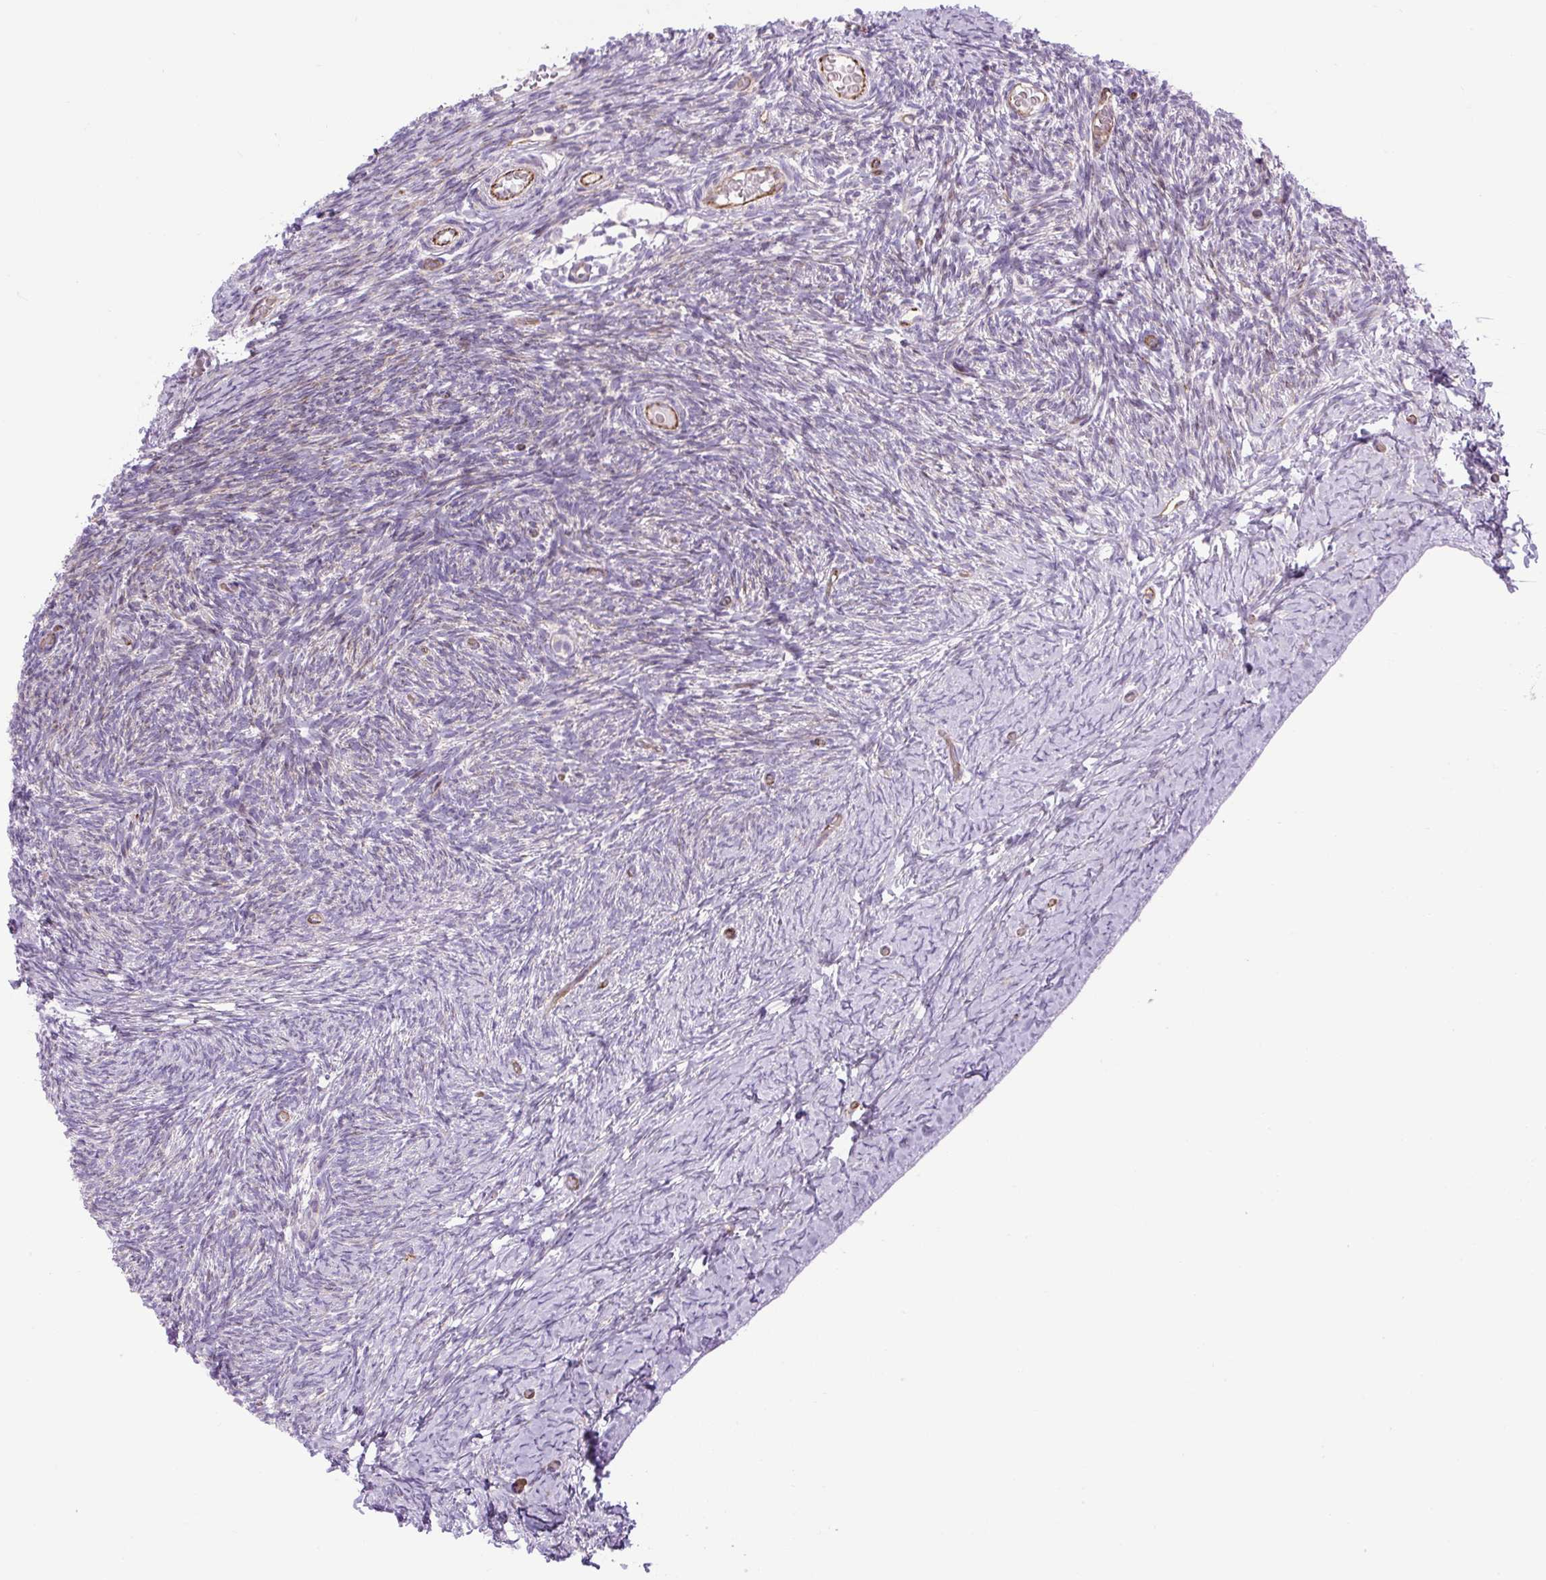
{"staining": {"intensity": "moderate", "quantity": ">75%", "location": "cytoplasmic/membranous"}, "tissue": "ovary", "cell_type": "Follicle cells", "image_type": "normal", "snomed": [{"axis": "morphology", "description": "Normal tissue, NOS"}, {"axis": "topography", "description": "Ovary"}], "caption": "IHC of normal ovary shows medium levels of moderate cytoplasmic/membranous positivity in about >75% of follicle cells. The protein is shown in brown color, while the nuclei are stained blue.", "gene": "RNASE10", "patient": {"sex": "female", "age": 39}}